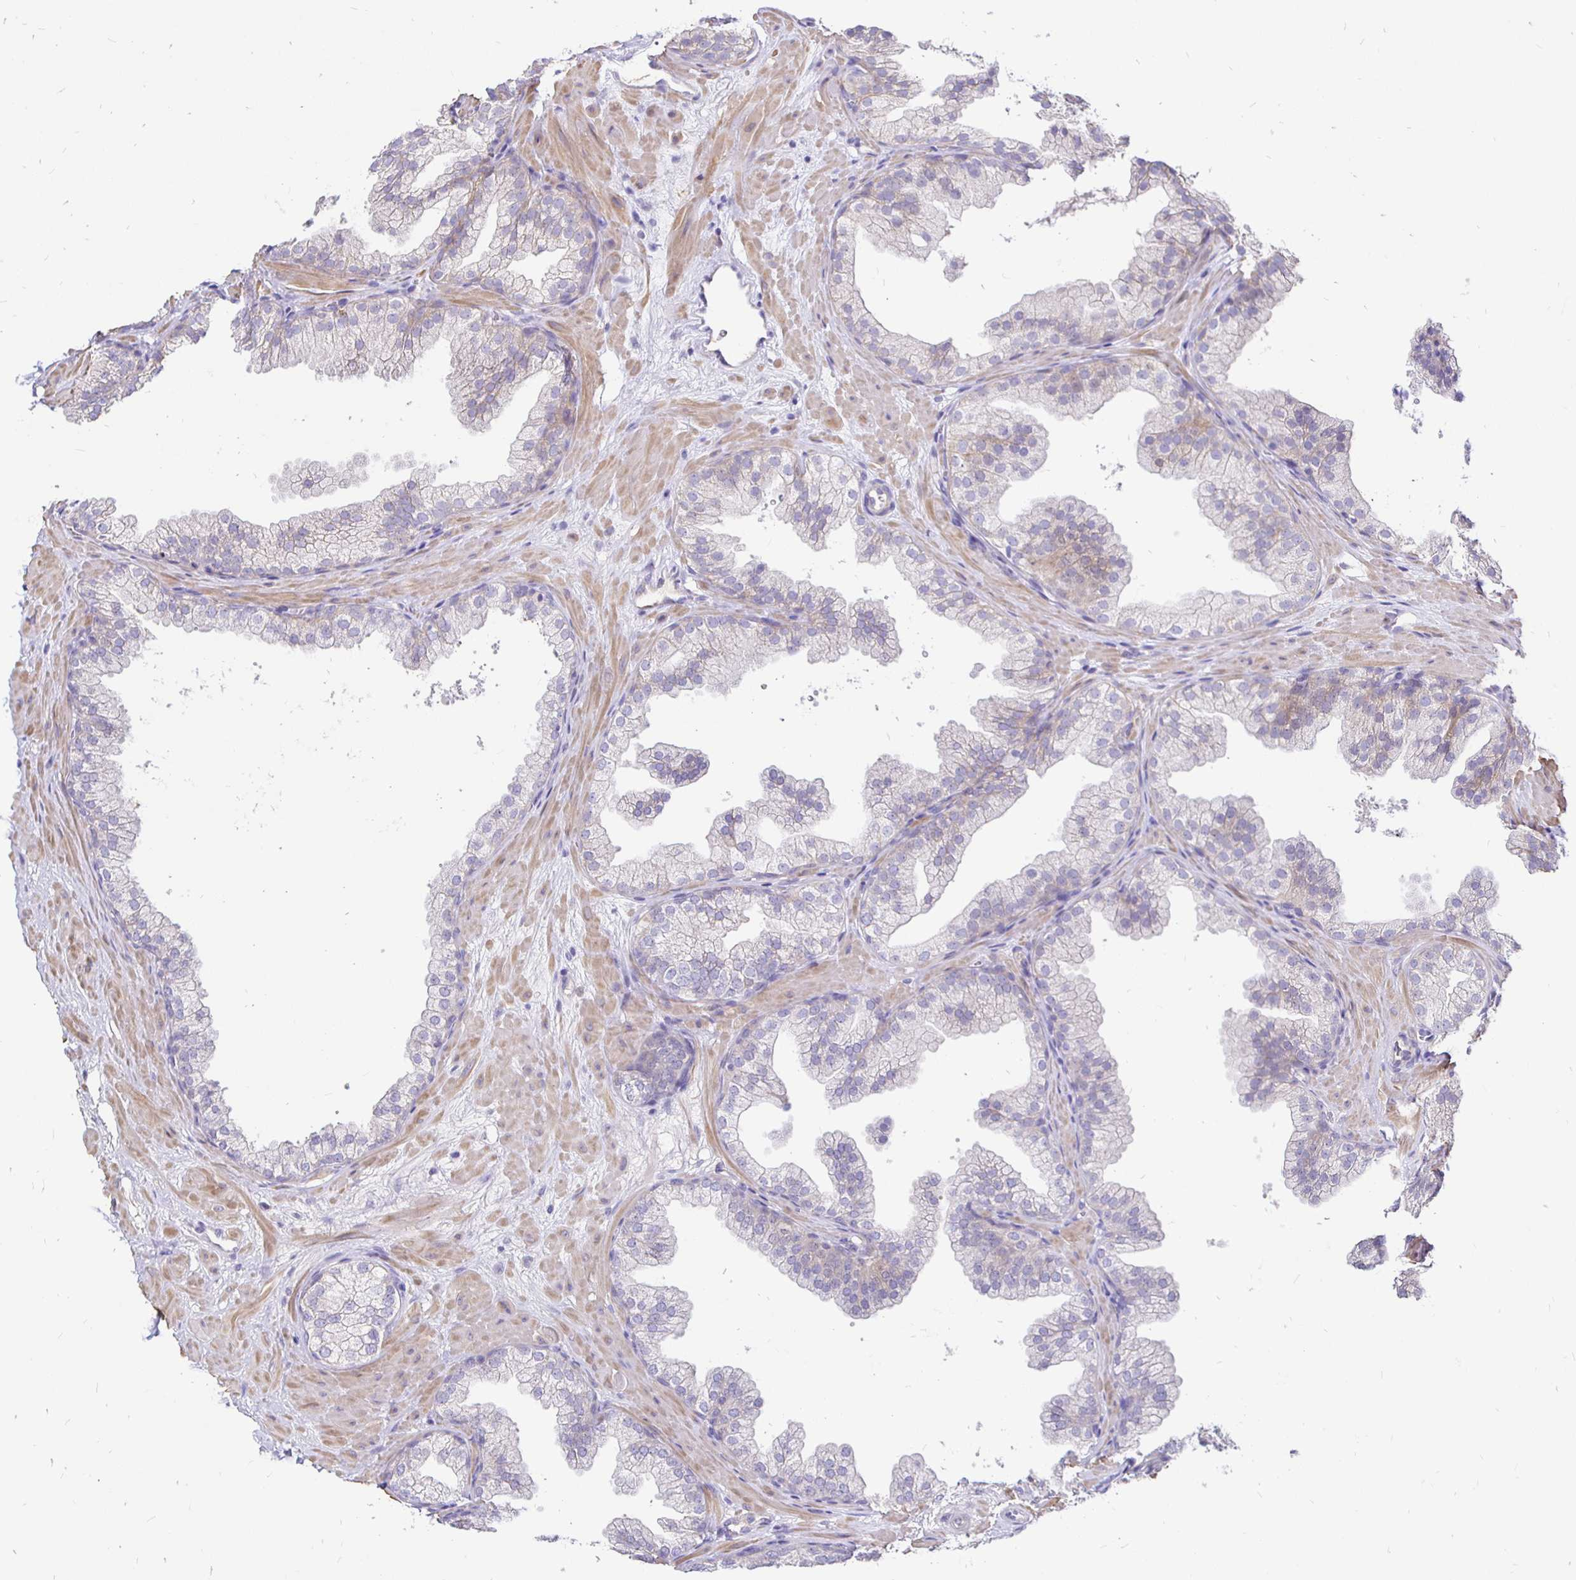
{"staining": {"intensity": "negative", "quantity": "none", "location": "none"}, "tissue": "prostate", "cell_type": "Glandular cells", "image_type": "normal", "snomed": [{"axis": "morphology", "description": "Normal tissue, NOS"}, {"axis": "topography", "description": "Prostate"}], "caption": "DAB (3,3'-diaminobenzidine) immunohistochemical staining of unremarkable prostate displays no significant expression in glandular cells. (IHC, brightfield microscopy, high magnification).", "gene": "NECAB1", "patient": {"sex": "male", "age": 37}}